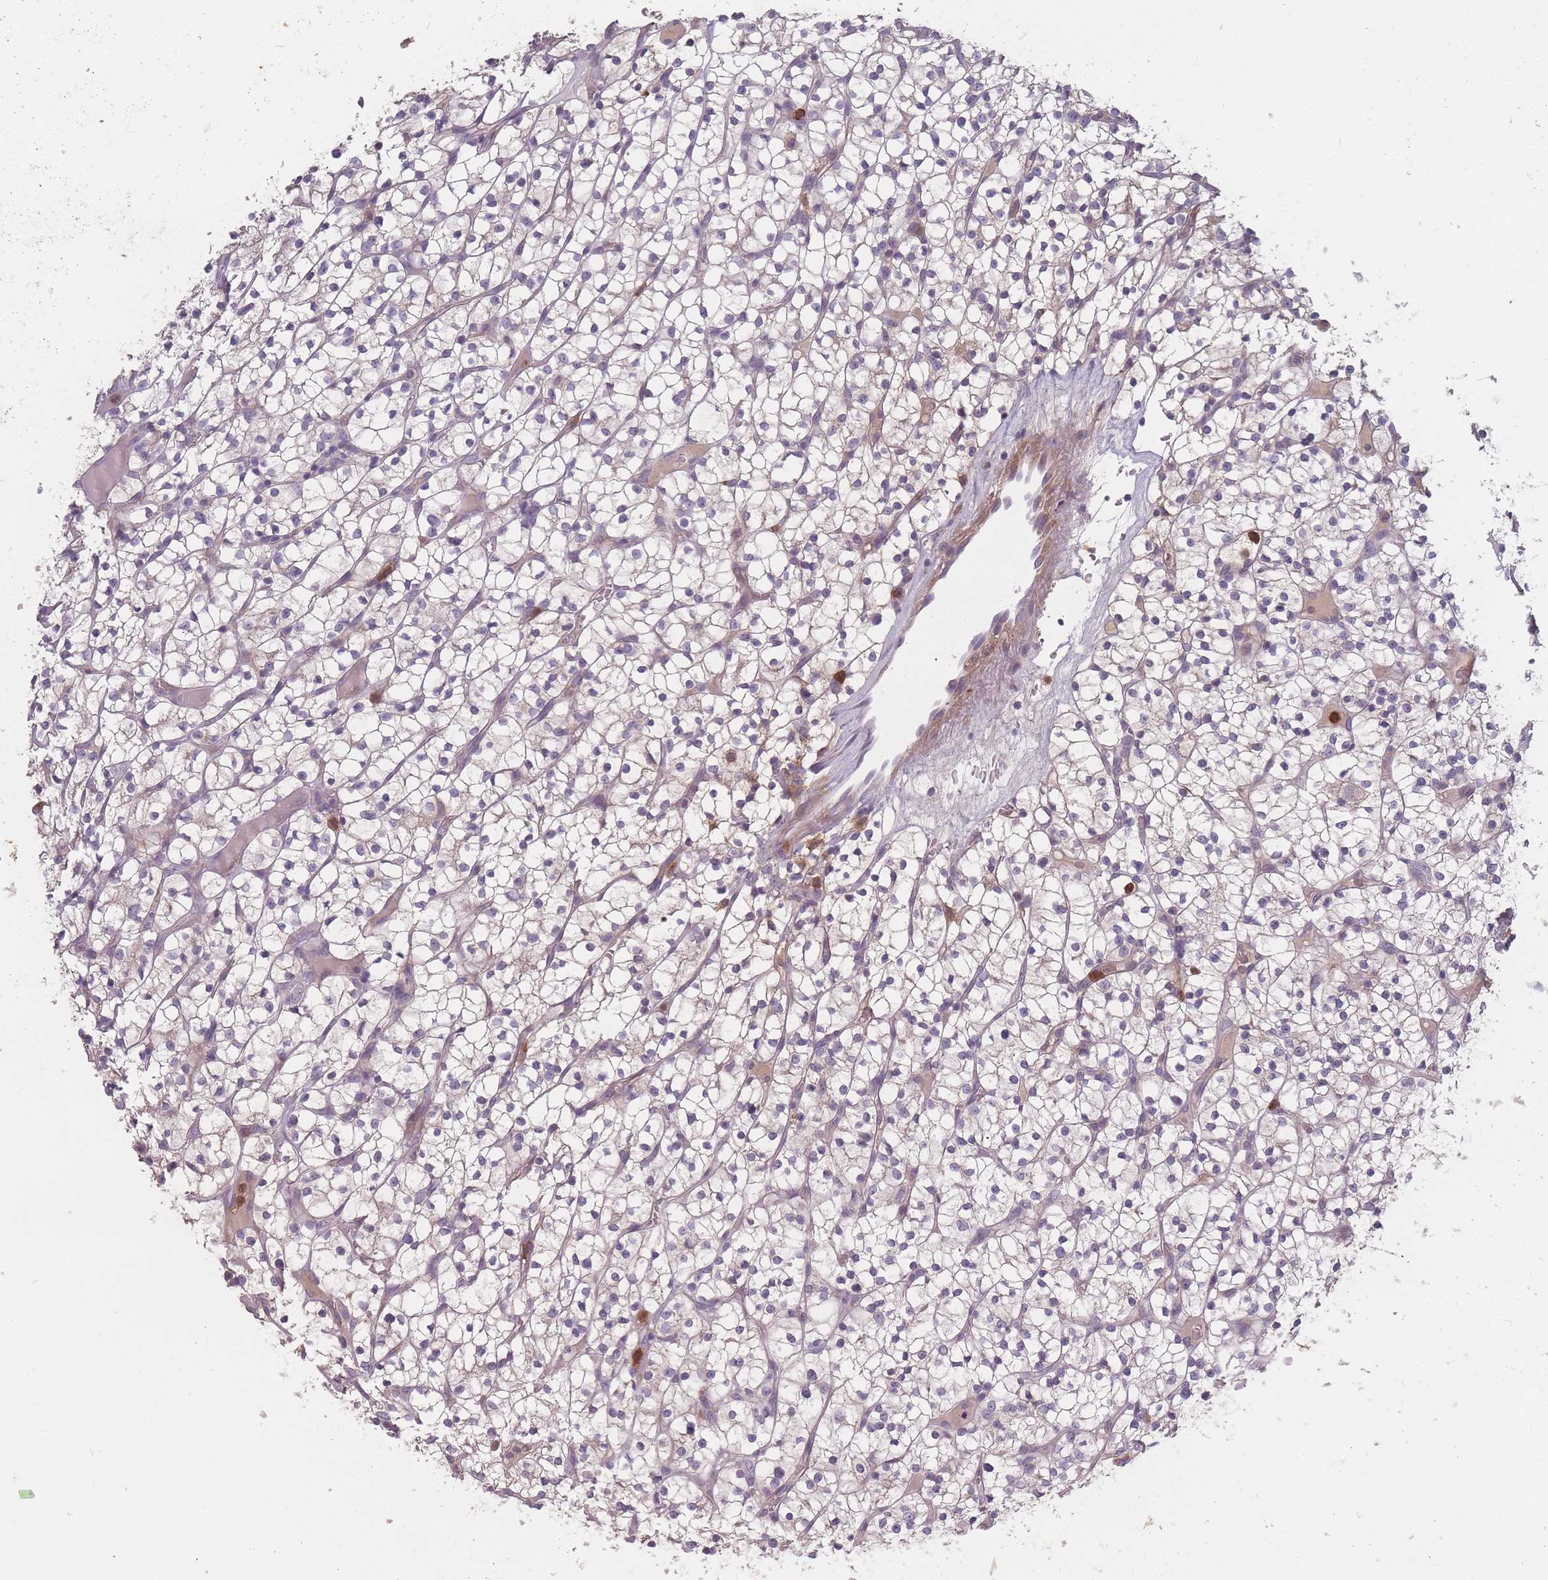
{"staining": {"intensity": "negative", "quantity": "none", "location": "none"}, "tissue": "renal cancer", "cell_type": "Tumor cells", "image_type": "cancer", "snomed": [{"axis": "morphology", "description": "Adenocarcinoma, NOS"}, {"axis": "topography", "description": "Kidney"}], "caption": "DAB immunohistochemical staining of human renal cancer (adenocarcinoma) displays no significant staining in tumor cells.", "gene": "BST1", "patient": {"sex": "female", "age": 64}}